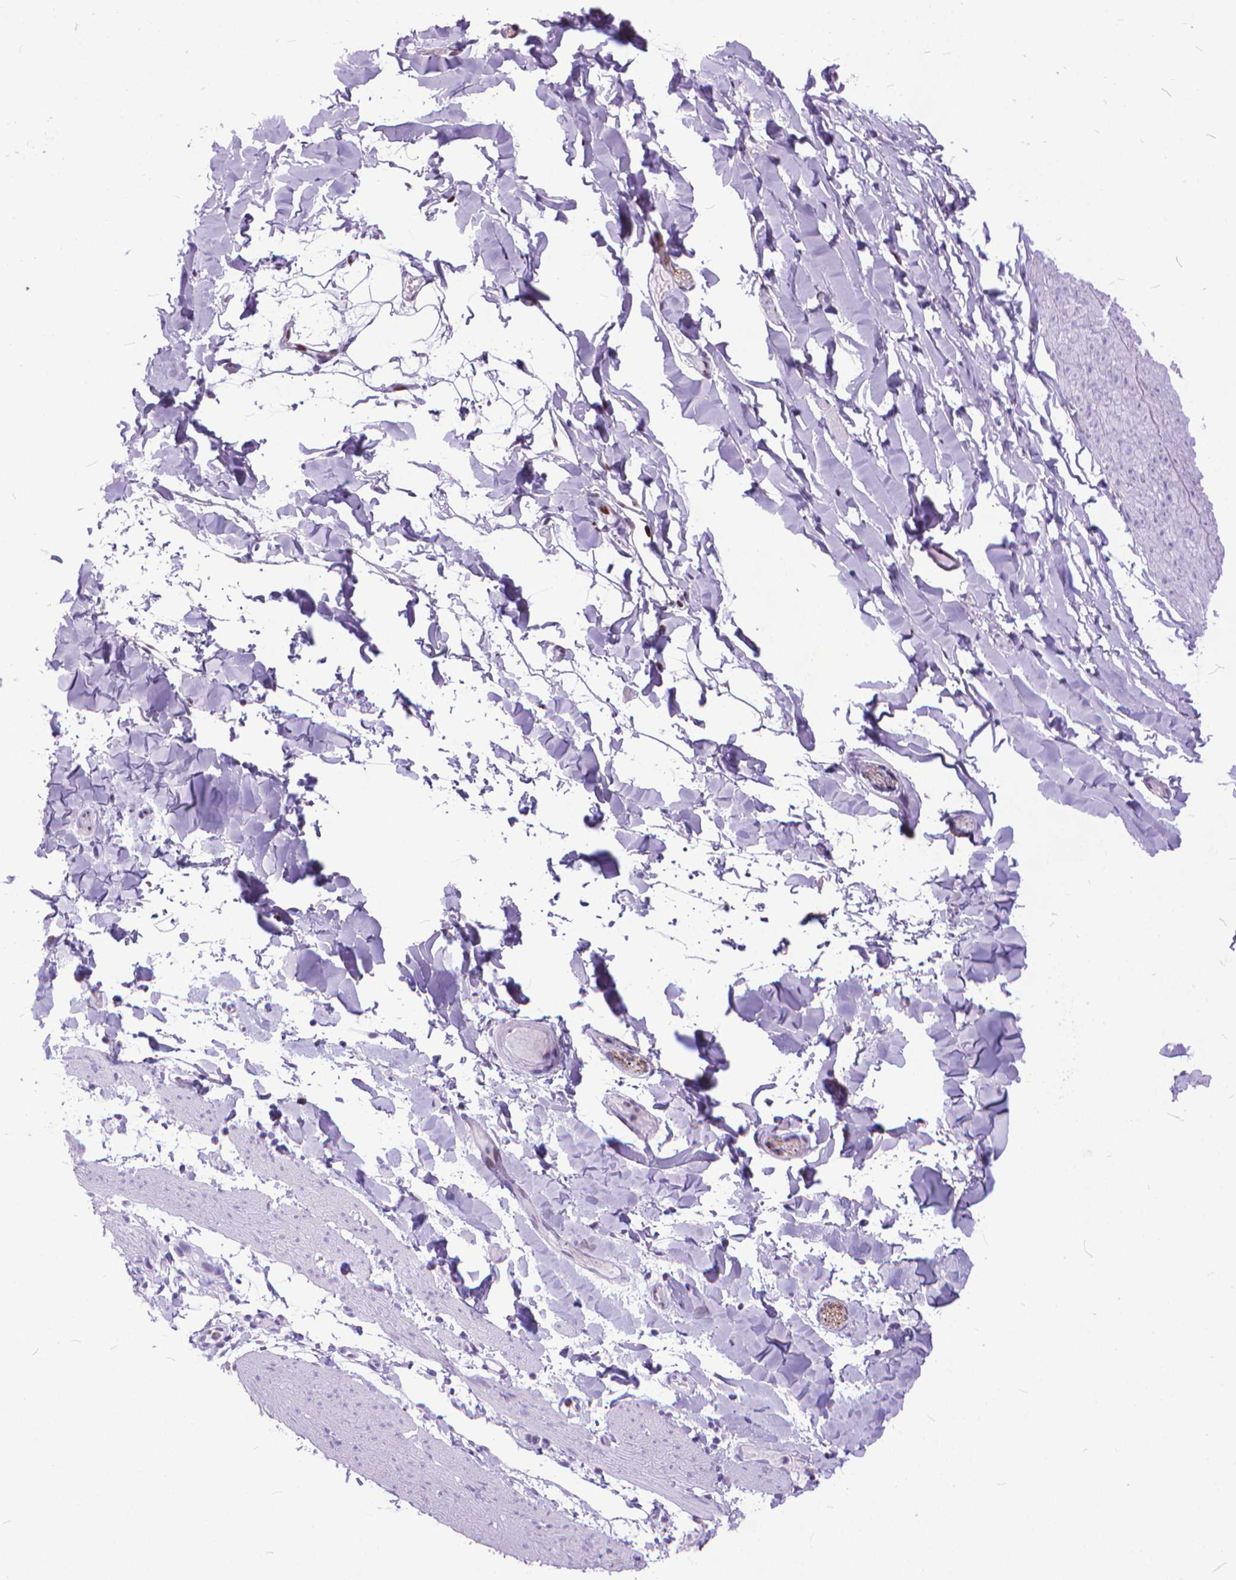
{"staining": {"intensity": "weak", "quantity": "25%-75%", "location": "cytoplasmic/membranous"}, "tissue": "adipose tissue", "cell_type": "Adipocytes", "image_type": "normal", "snomed": [{"axis": "morphology", "description": "Normal tissue, NOS"}, {"axis": "topography", "description": "Gallbladder"}, {"axis": "topography", "description": "Peripheral nerve tissue"}], "caption": "Adipose tissue stained with IHC exhibits weak cytoplasmic/membranous positivity in approximately 25%-75% of adipocytes.", "gene": "POLE4", "patient": {"sex": "female", "age": 45}}